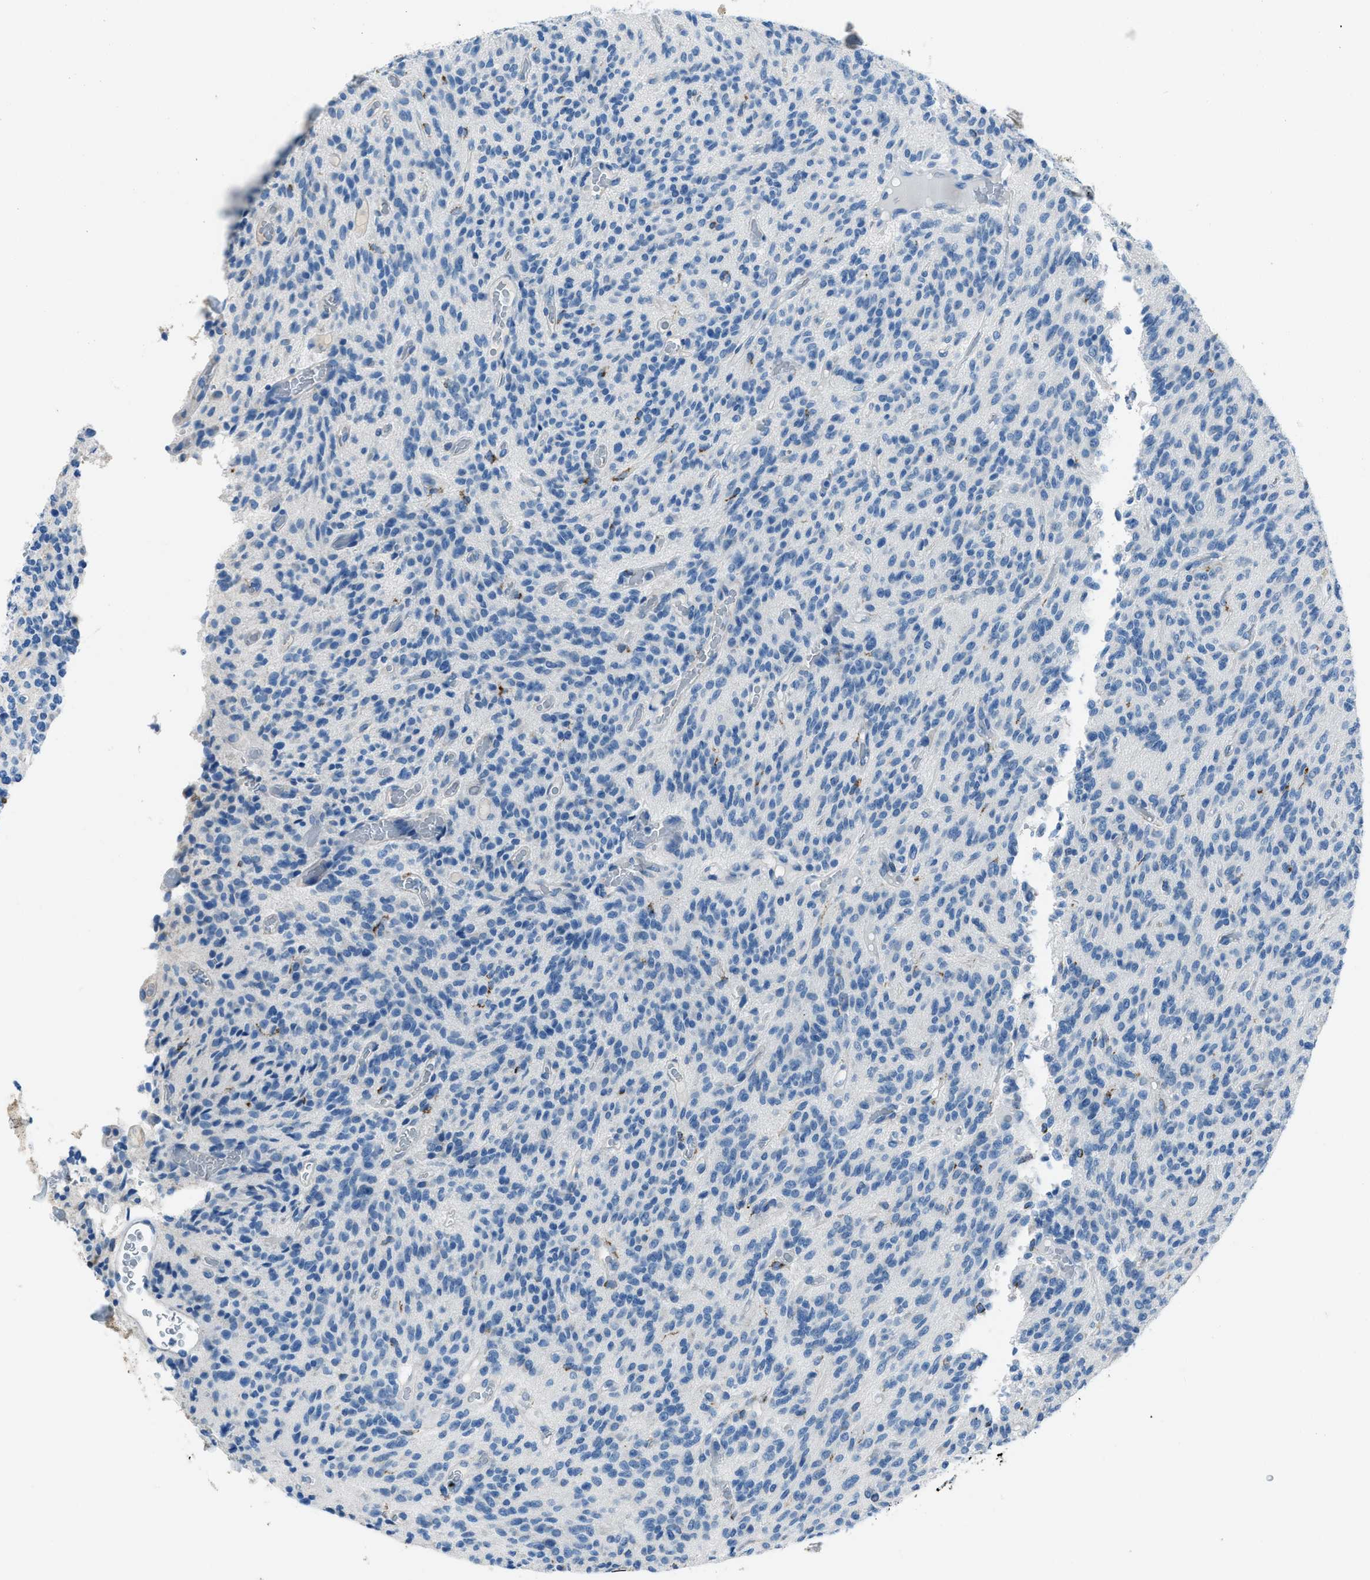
{"staining": {"intensity": "negative", "quantity": "none", "location": "none"}, "tissue": "glioma", "cell_type": "Tumor cells", "image_type": "cancer", "snomed": [{"axis": "morphology", "description": "Glioma, malignant, High grade"}, {"axis": "topography", "description": "Brain"}], "caption": "Tumor cells show no significant protein expression in glioma.", "gene": "AMACR", "patient": {"sex": "male", "age": 34}}